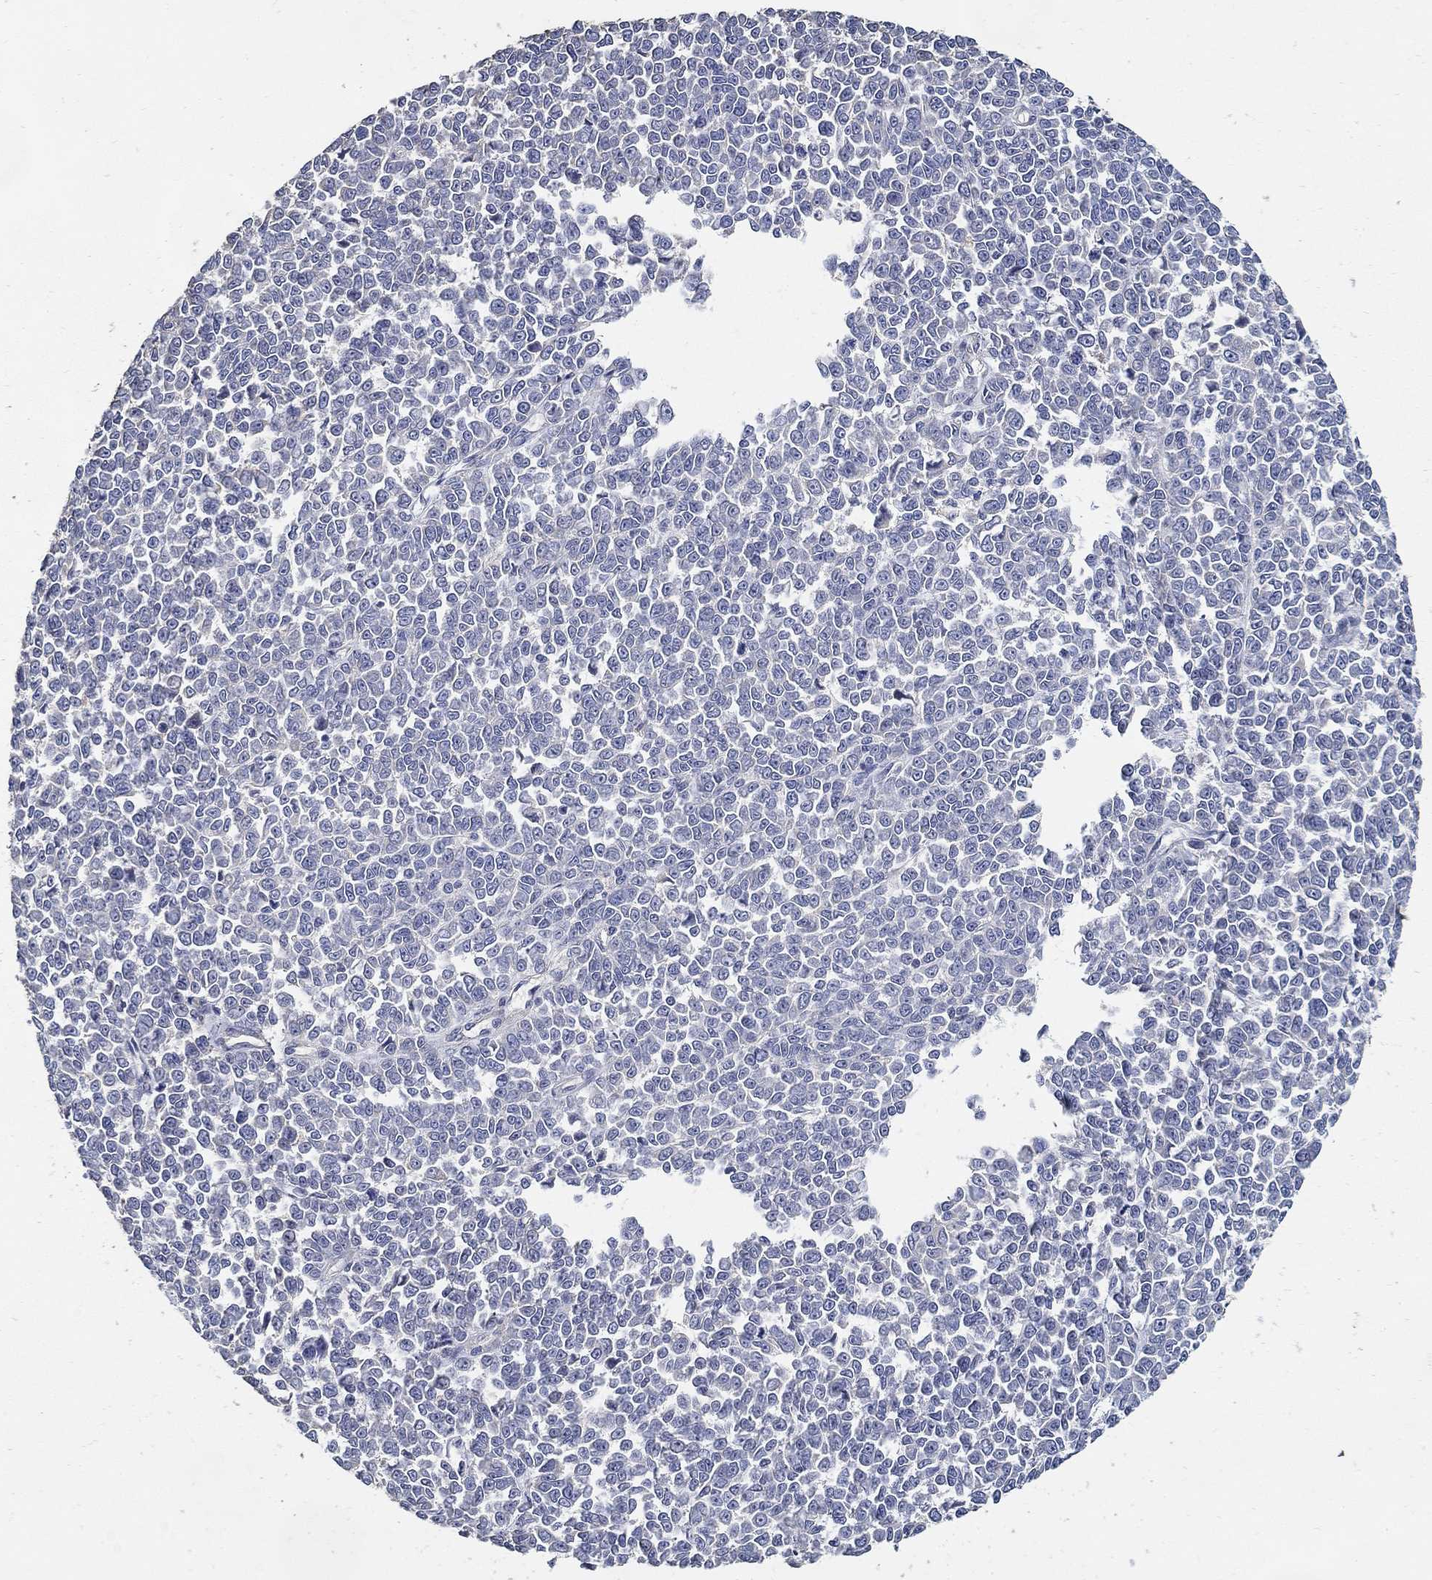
{"staining": {"intensity": "negative", "quantity": "none", "location": "none"}, "tissue": "melanoma", "cell_type": "Tumor cells", "image_type": "cancer", "snomed": [{"axis": "morphology", "description": "Malignant melanoma, NOS"}, {"axis": "topography", "description": "Skin"}], "caption": "High power microscopy micrograph of an immunohistochemistry histopathology image of malignant melanoma, revealing no significant staining in tumor cells.", "gene": "EMILIN3", "patient": {"sex": "female", "age": 95}}